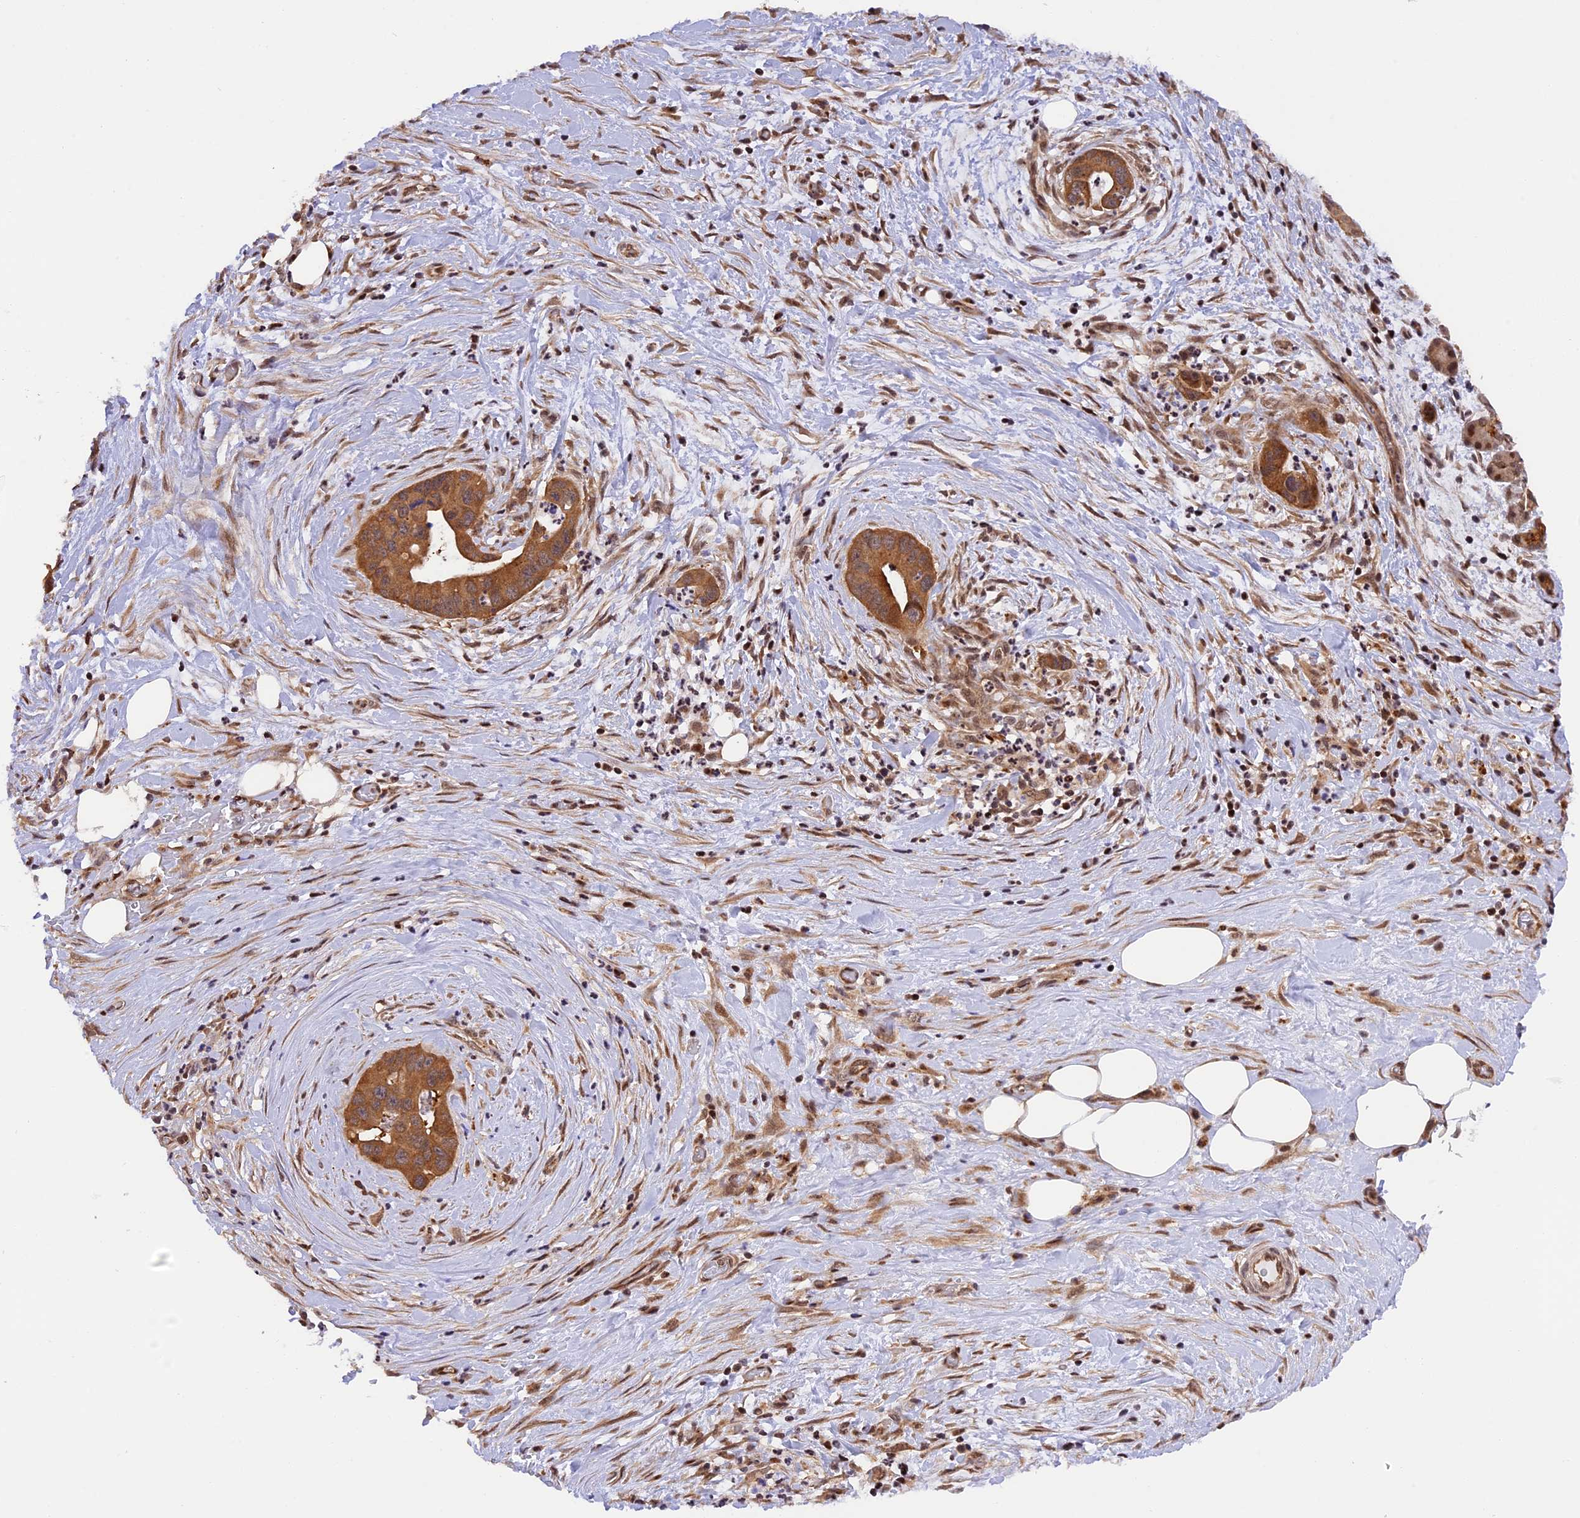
{"staining": {"intensity": "moderate", "quantity": ">75%", "location": "cytoplasmic/membranous"}, "tissue": "pancreatic cancer", "cell_type": "Tumor cells", "image_type": "cancer", "snomed": [{"axis": "morphology", "description": "Adenocarcinoma, NOS"}, {"axis": "topography", "description": "Pancreas"}], "caption": "Moderate cytoplasmic/membranous positivity for a protein is identified in approximately >75% of tumor cells of pancreatic adenocarcinoma using IHC.", "gene": "SAMD4A", "patient": {"sex": "male", "age": 73}}